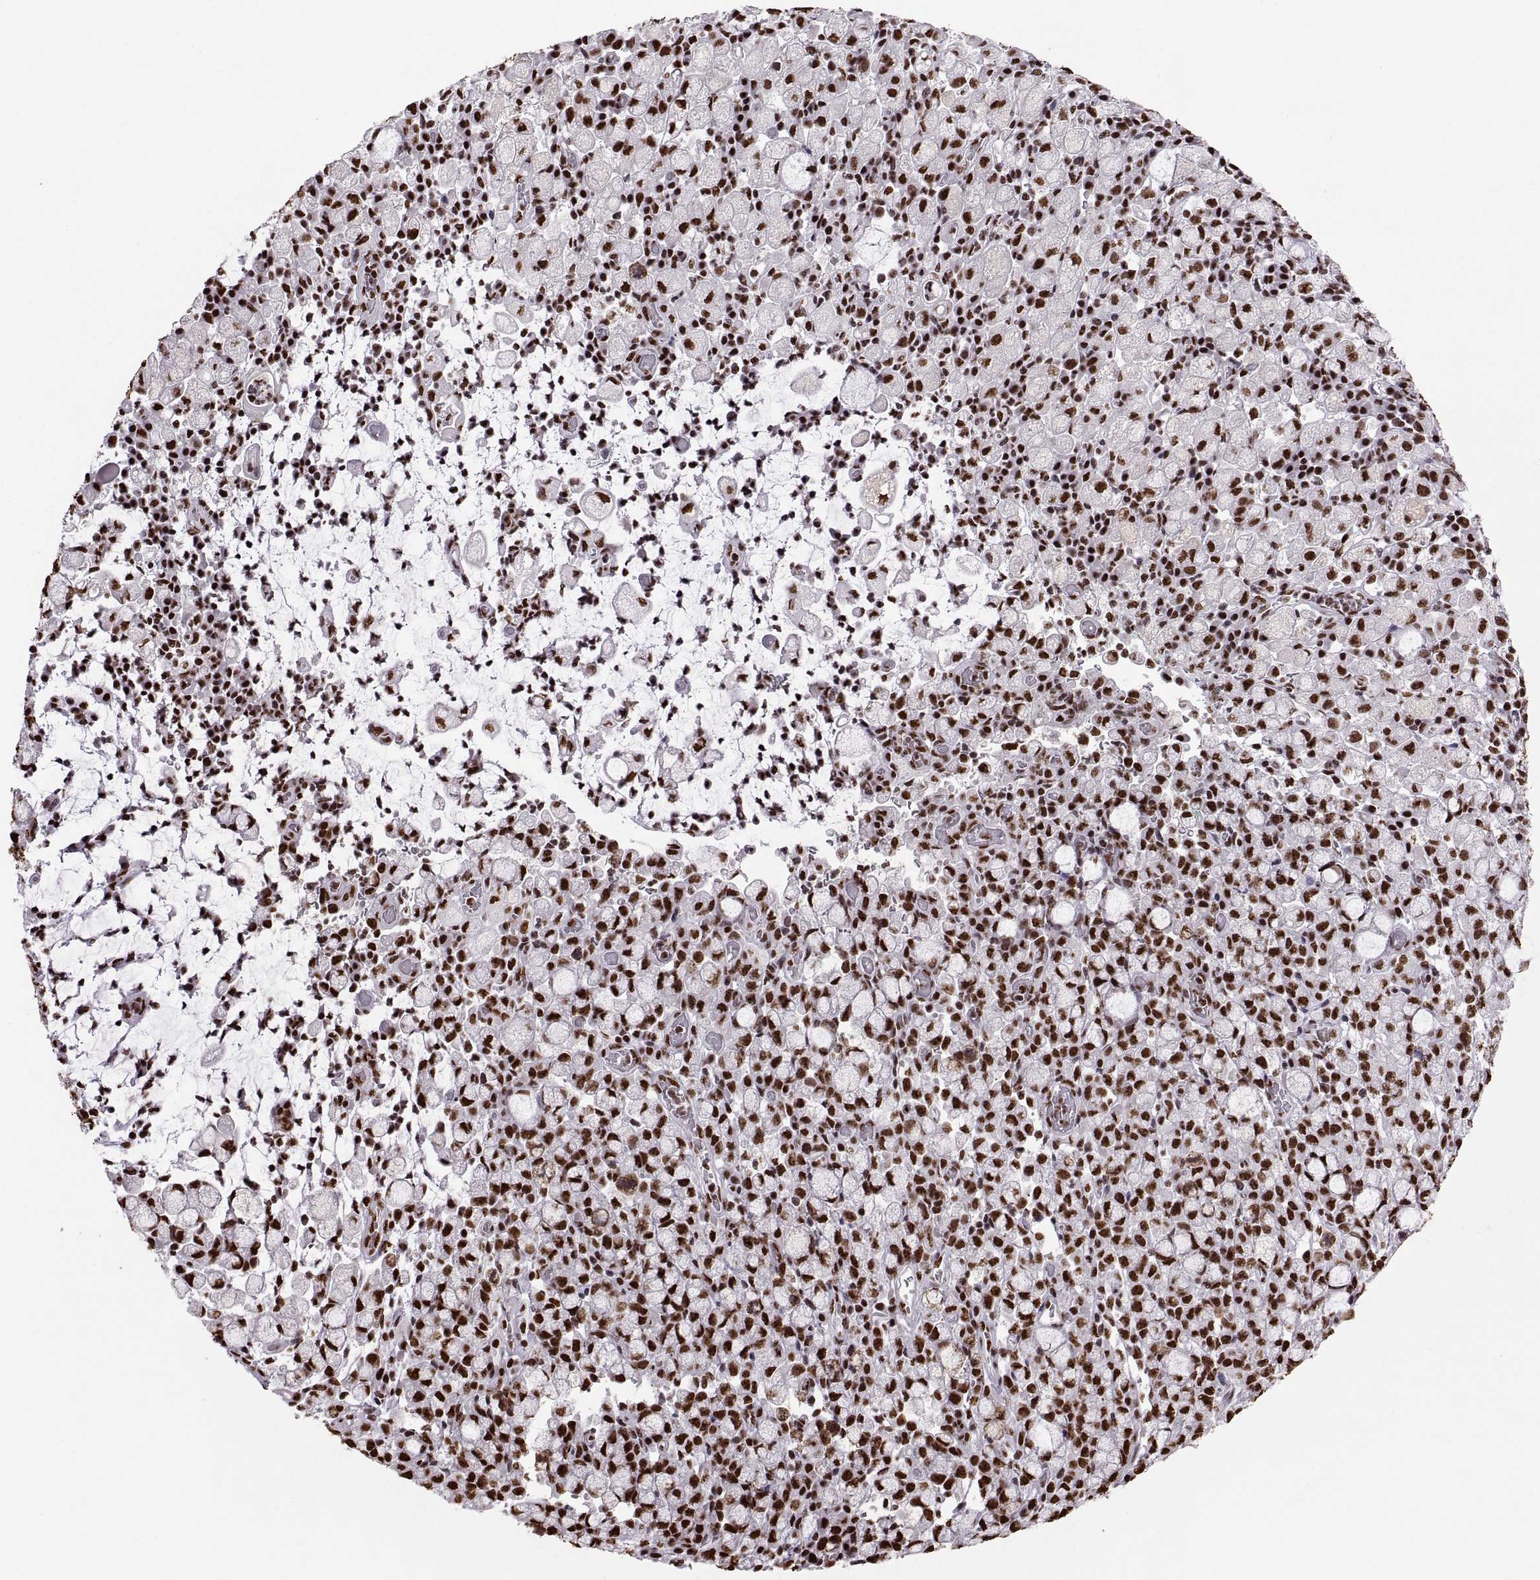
{"staining": {"intensity": "strong", "quantity": ">75%", "location": "nuclear"}, "tissue": "stomach cancer", "cell_type": "Tumor cells", "image_type": "cancer", "snomed": [{"axis": "morphology", "description": "Adenocarcinoma, NOS"}, {"axis": "topography", "description": "Stomach"}], "caption": "Immunohistochemical staining of human stomach cancer (adenocarcinoma) displays high levels of strong nuclear expression in approximately >75% of tumor cells.", "gene": "SNAI1", "patient": {"sex": "male", "age": 58}}